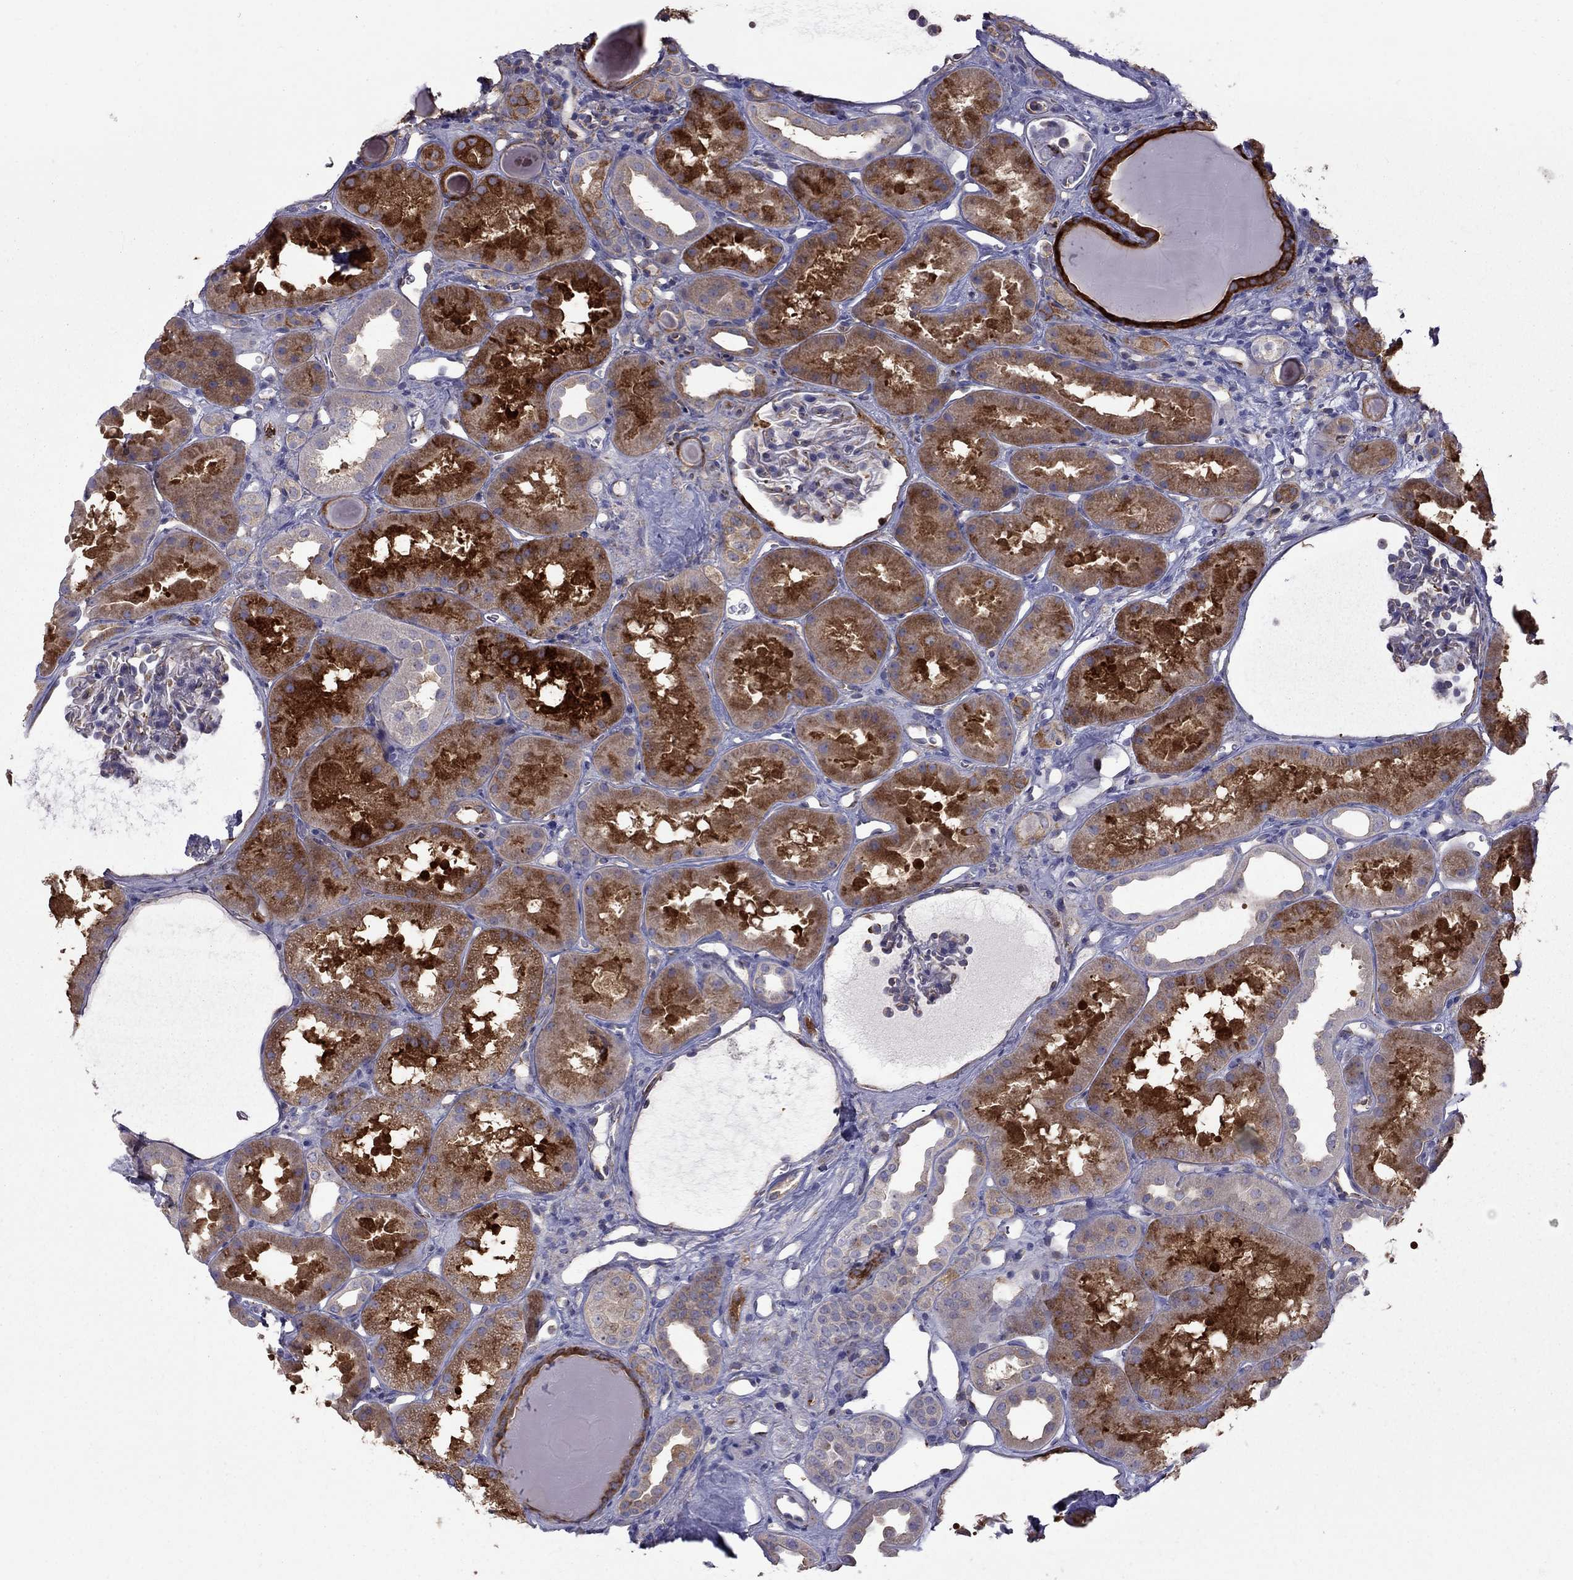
{"staining": {"intensity": "moderate", "quantity": "<25%", "location": "cytoplasmic/membranous"}, "tissue": "kidney", "cell_type": "Cells in glomeruli", "image_type": "normal", "snomed": [{"axis": "morphology", "description": "Normal tissue, NOS"}, {"axis": "topography", "description": "Kidney"}], "caption": "Protein expression analysis of normal kidney reveals moderate cytoplasmic/membranous staining in approximately <25% of cells in glomeruli.", "gene": "EIF4E3", "patient": {"sex": "male", "age": 61}}